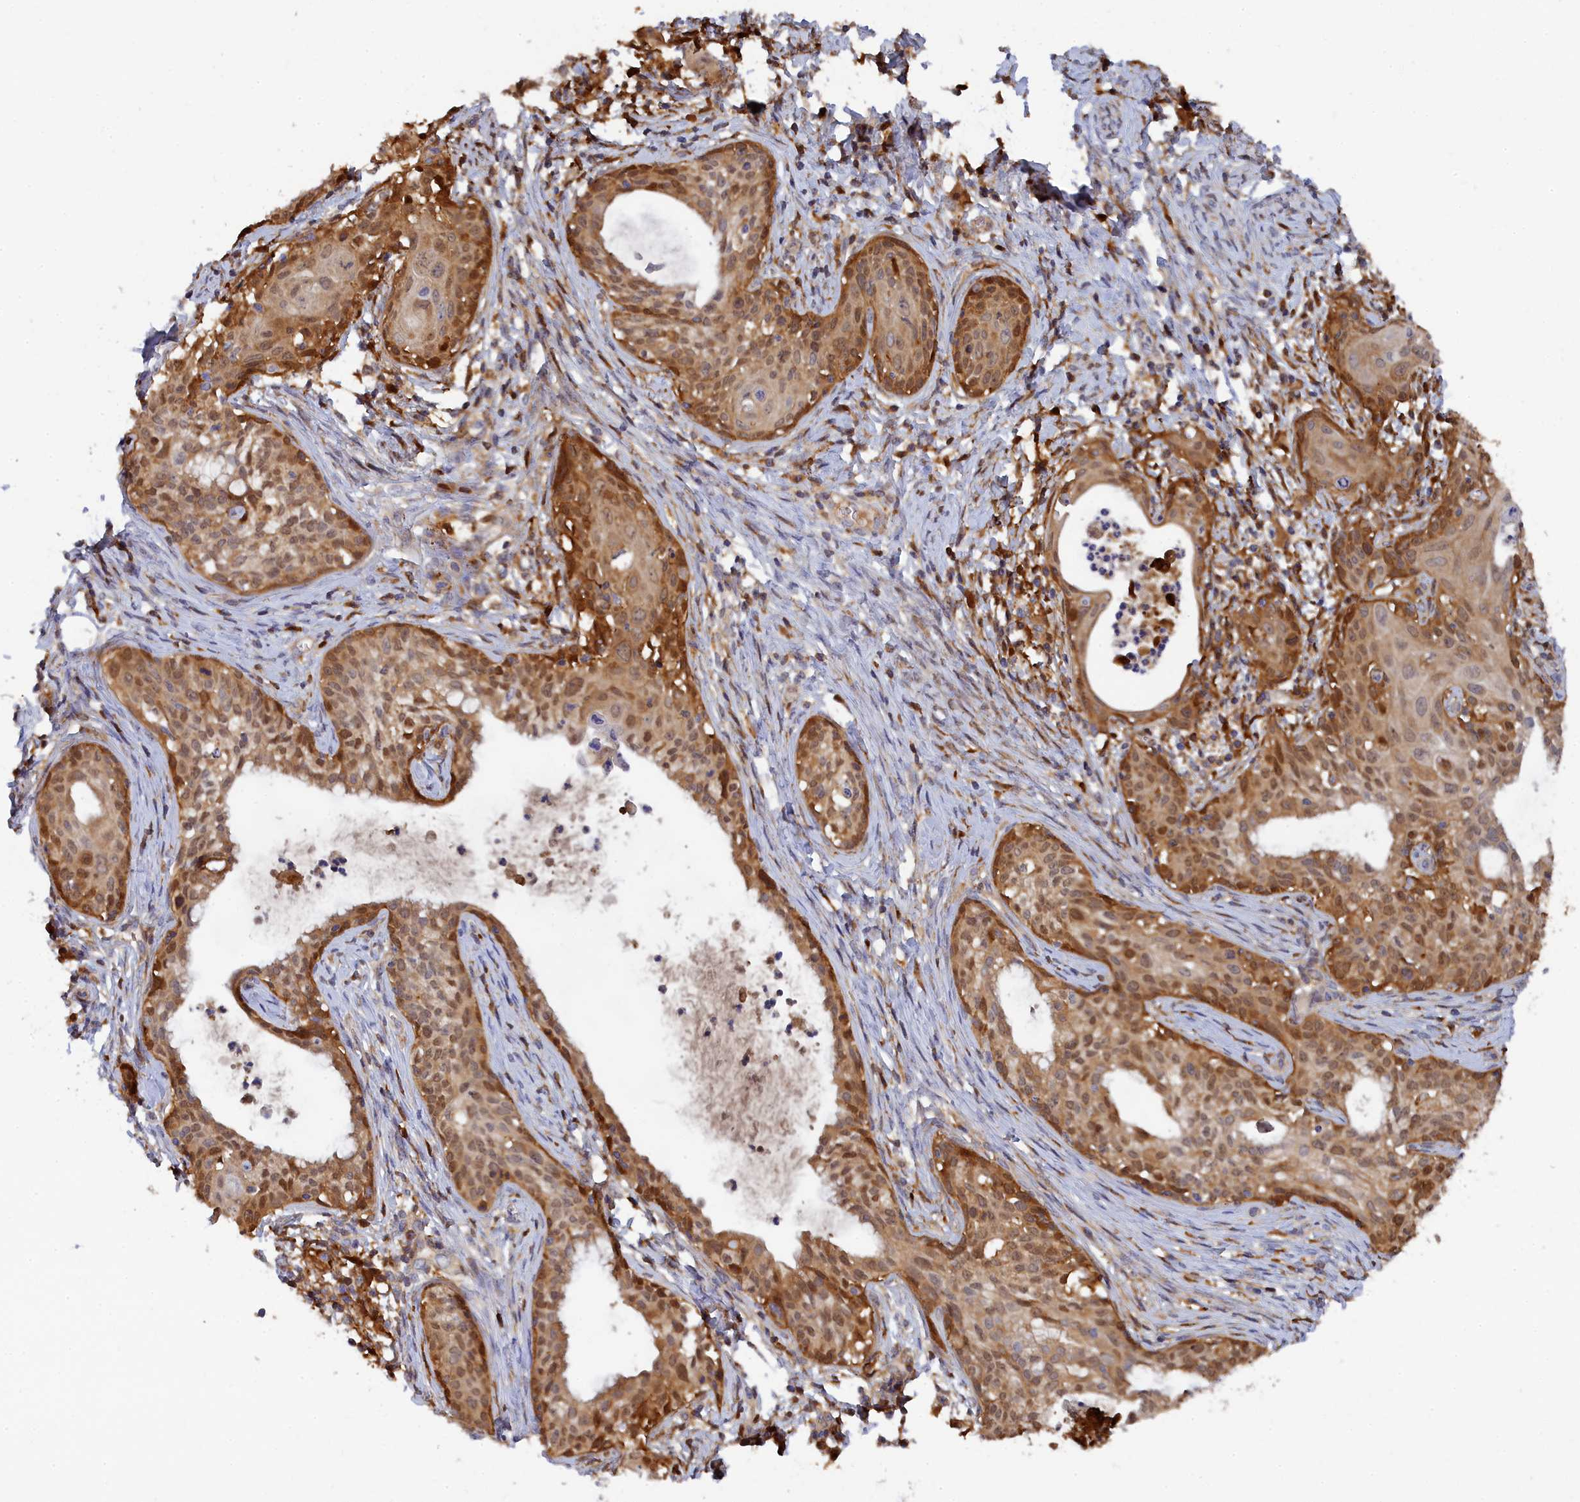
{"staining": {"intensity": "moderate", "quantity": ">75%", "location": "cytoplasmic/membranous,nuclear"}, "tissue": "cervical cancer", "cell_type": "Tumor cells", "image_type": "cancer", "snomed": [{"axis": "morphology", "description": "Squamous cell carcinoma, NOS"}, {"axis": "topography", "description": "Cervix"}], "caption": "Brown immunohistochemical staining in cervical cancer (squamous cell carcinoma) reveals moderate cytoplasmic/membranous and nuclear positivity in about >75% of tumor cells.", "gene": "SPATA5L1", "patient": {"sex": "female", "age": 52}}